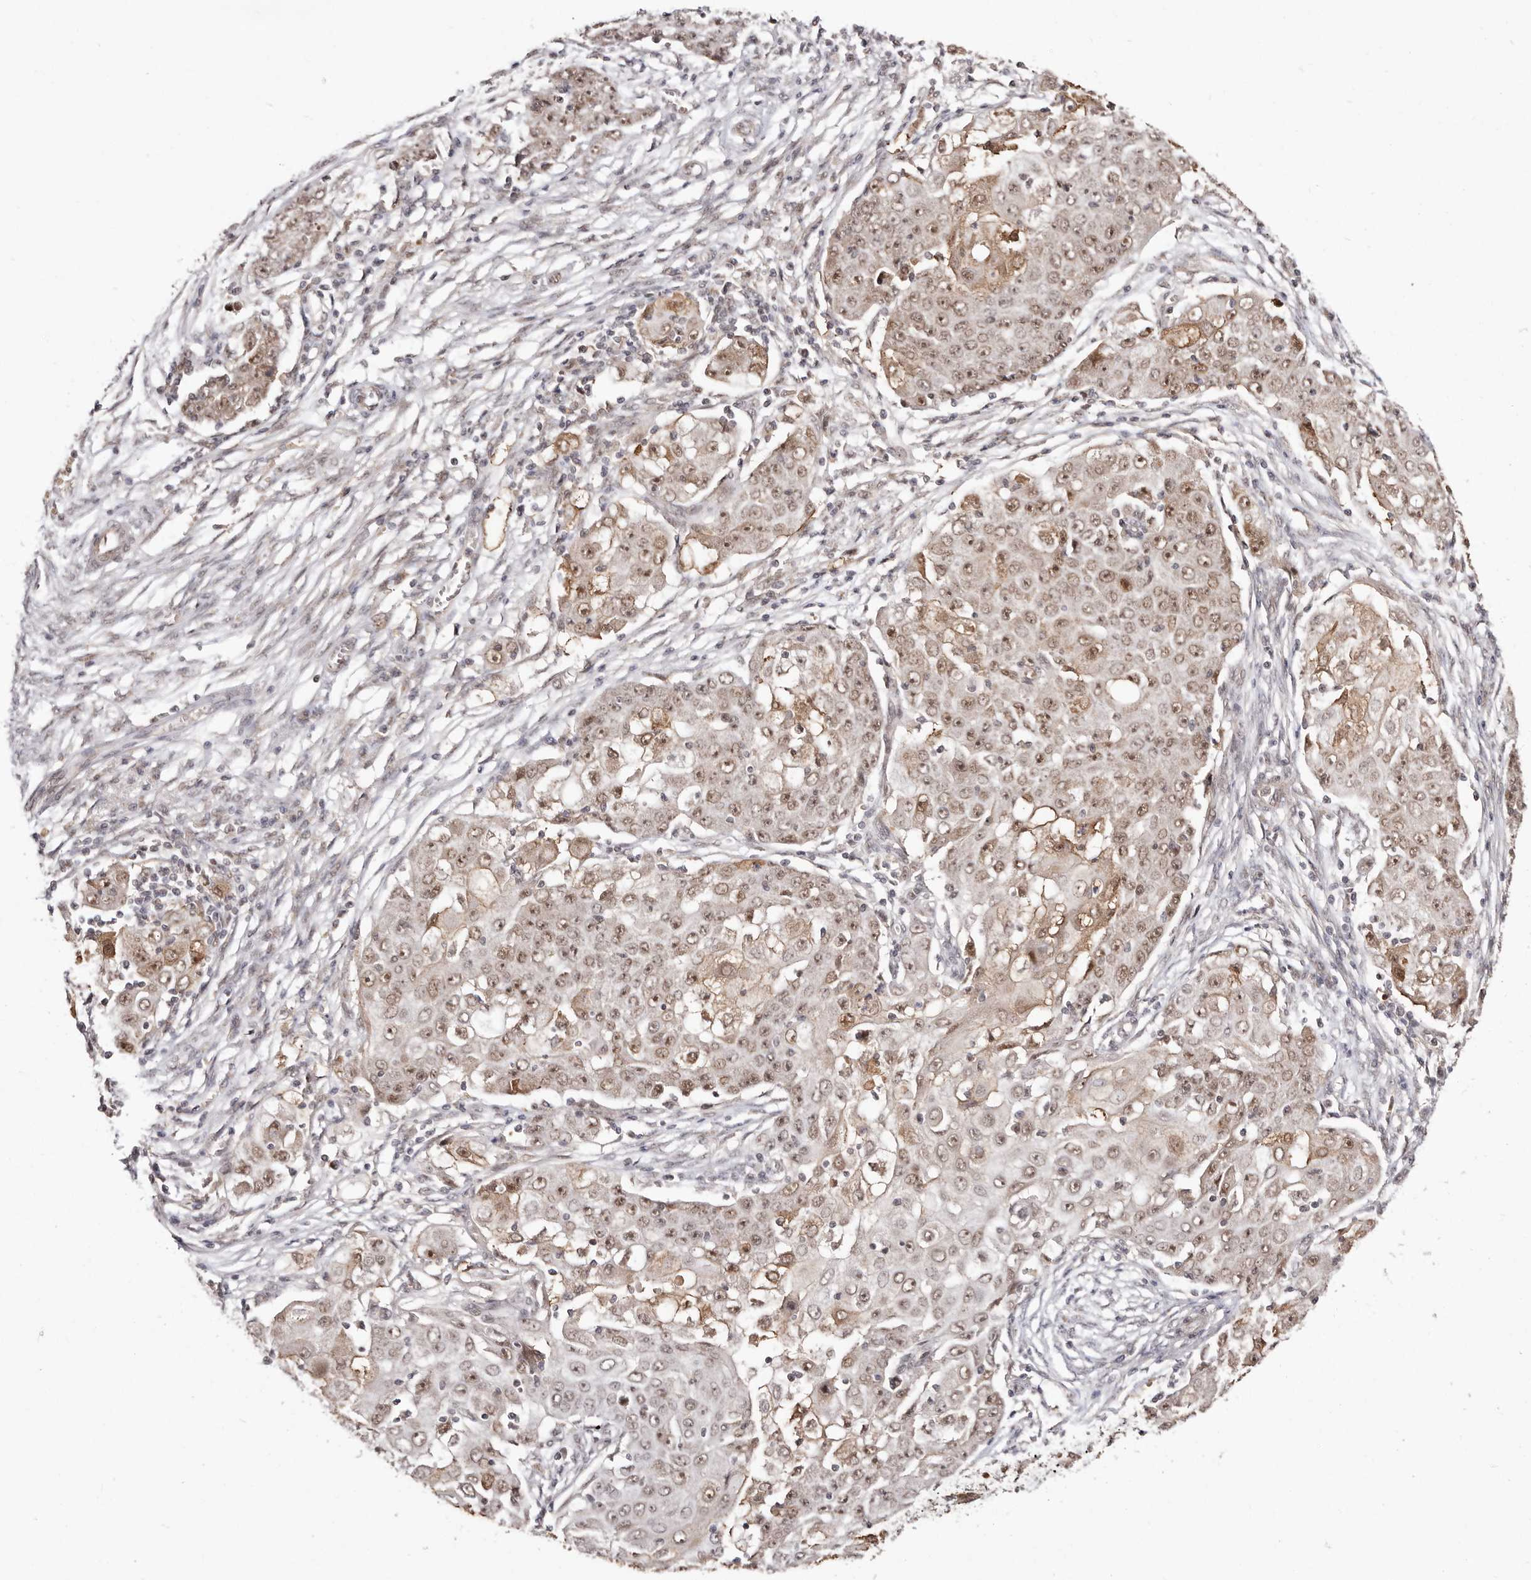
{"staining": {"intensity": "weak", "quantity": ">75%", "location": "cytoplasmic/membranous,nuclear"}, "tissue": "ovarian cancer", "cell_type": "Tumor cells", "image_type": "cancer", "snomed": [{"axis": "morphology", "description": "Carcinoma, endometroid"}, {"axis": "topography", "description": "Ovary"}], "caption": "An image showing weak cytoplasmic/membranous and nuclear staining in about >75% of tumor cells in ovarian endometroid carcinoma, as visualized by brown immunohistochemical staining.", "gene": "MED8", "patient": {"sex": "female", "age": 42}}